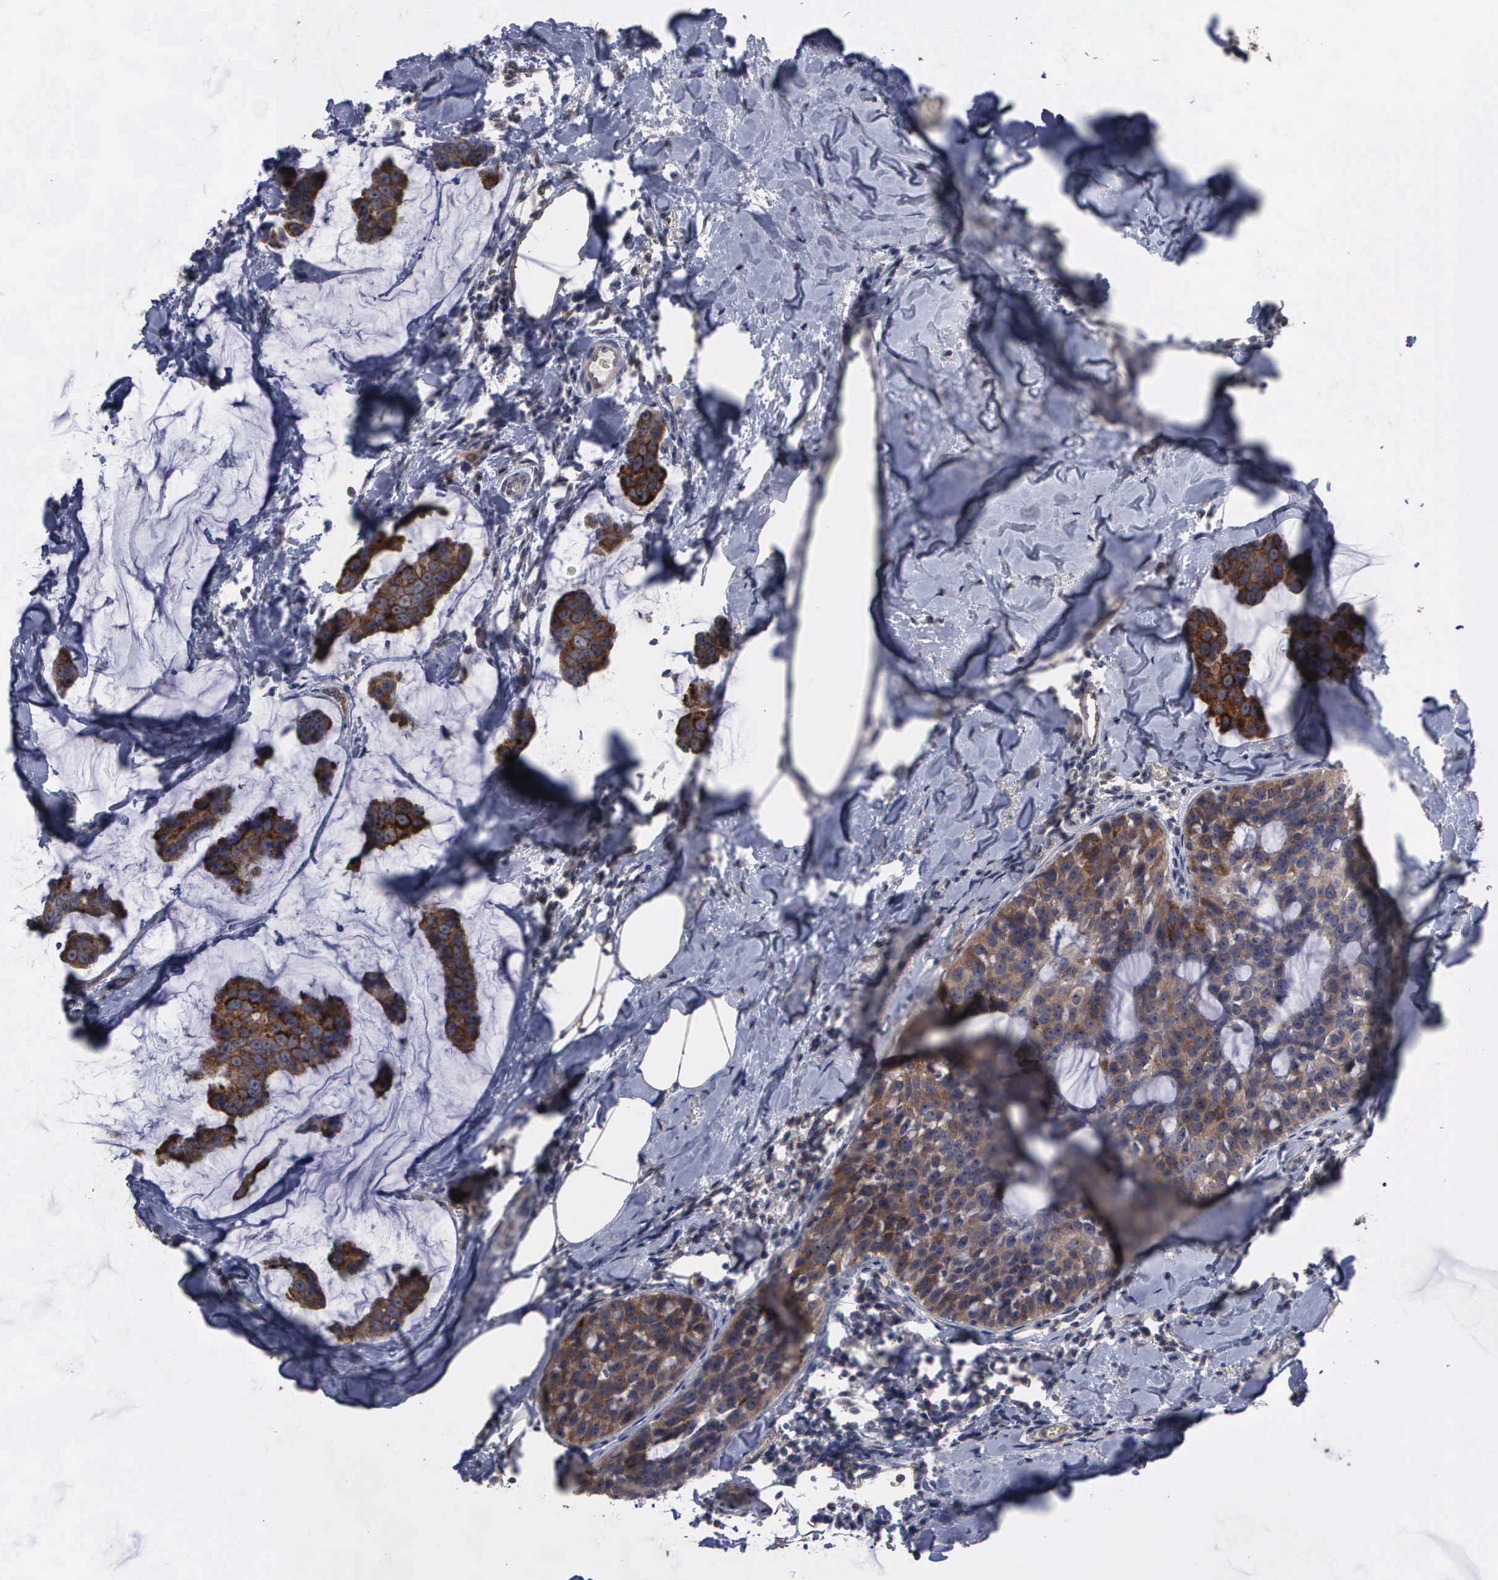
{"staining": {"intensity": "moderate", "quantity": "25%-75%", "location": "cytoplasmic/membranous"}, "tissue": "breast cancer", "cell_type": "Tumor cells", "image_type": "cancer", "snomed": [{"axis": "morphology", "description": "Normal tissue, NOS"}, {"axis": "morphology", "description": "Duct carcinoma"}, {"axis": "topography", "description": "Breast"}], "caption": "Protein expression analysis of human intraductal carcinoma (breast) reveals moderate cytoplasmic/membranous positivity in approximately 25%-75% of tumor cells. The protein is shown in brown color, while the nuclei are stained blue.", "gene": "CRKL", "patient": {"sex": "female", "age": 50}}